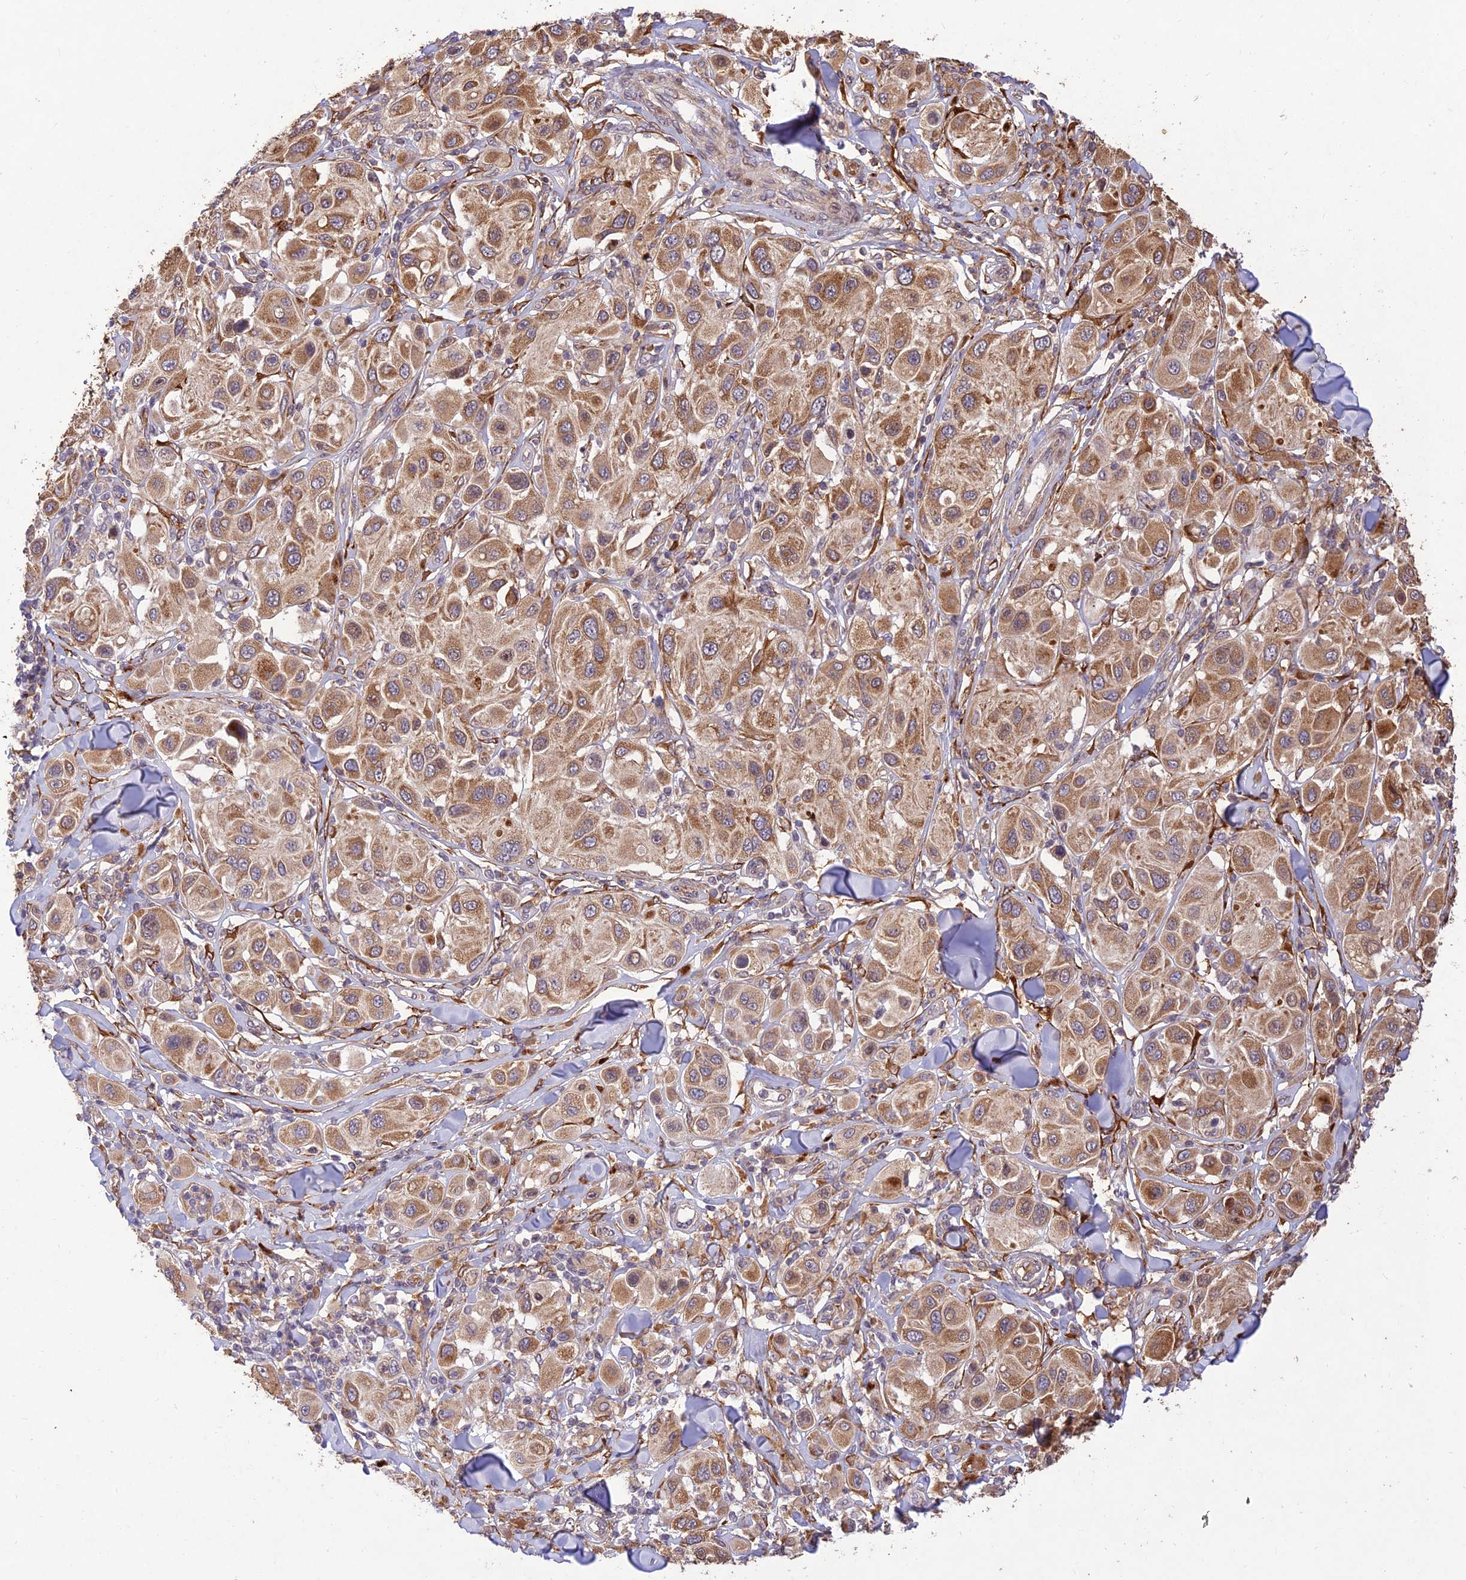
{"staining": {"intensity": "moderate", "quantity": ">75%", "location": "cytoplasmic/membranous"}, "tissue": "melanoma", "cell_type": "Tumor cells", "image_type": "cancer", "snomed": [{"axis": "morphology", "description": "Malignant melanoma, Metastatic site"}, {"axis": "topography", "description": "Skin"}], "caption": "IHC (DAB (3,3'-diaminobenzidine)) staining of melanoma shows moderate cytoplasmic/membranous protein expression in about >75% of tumor cells.", "gene": "PPP1R11", "patient": {"sex": "male", "age": 41}}